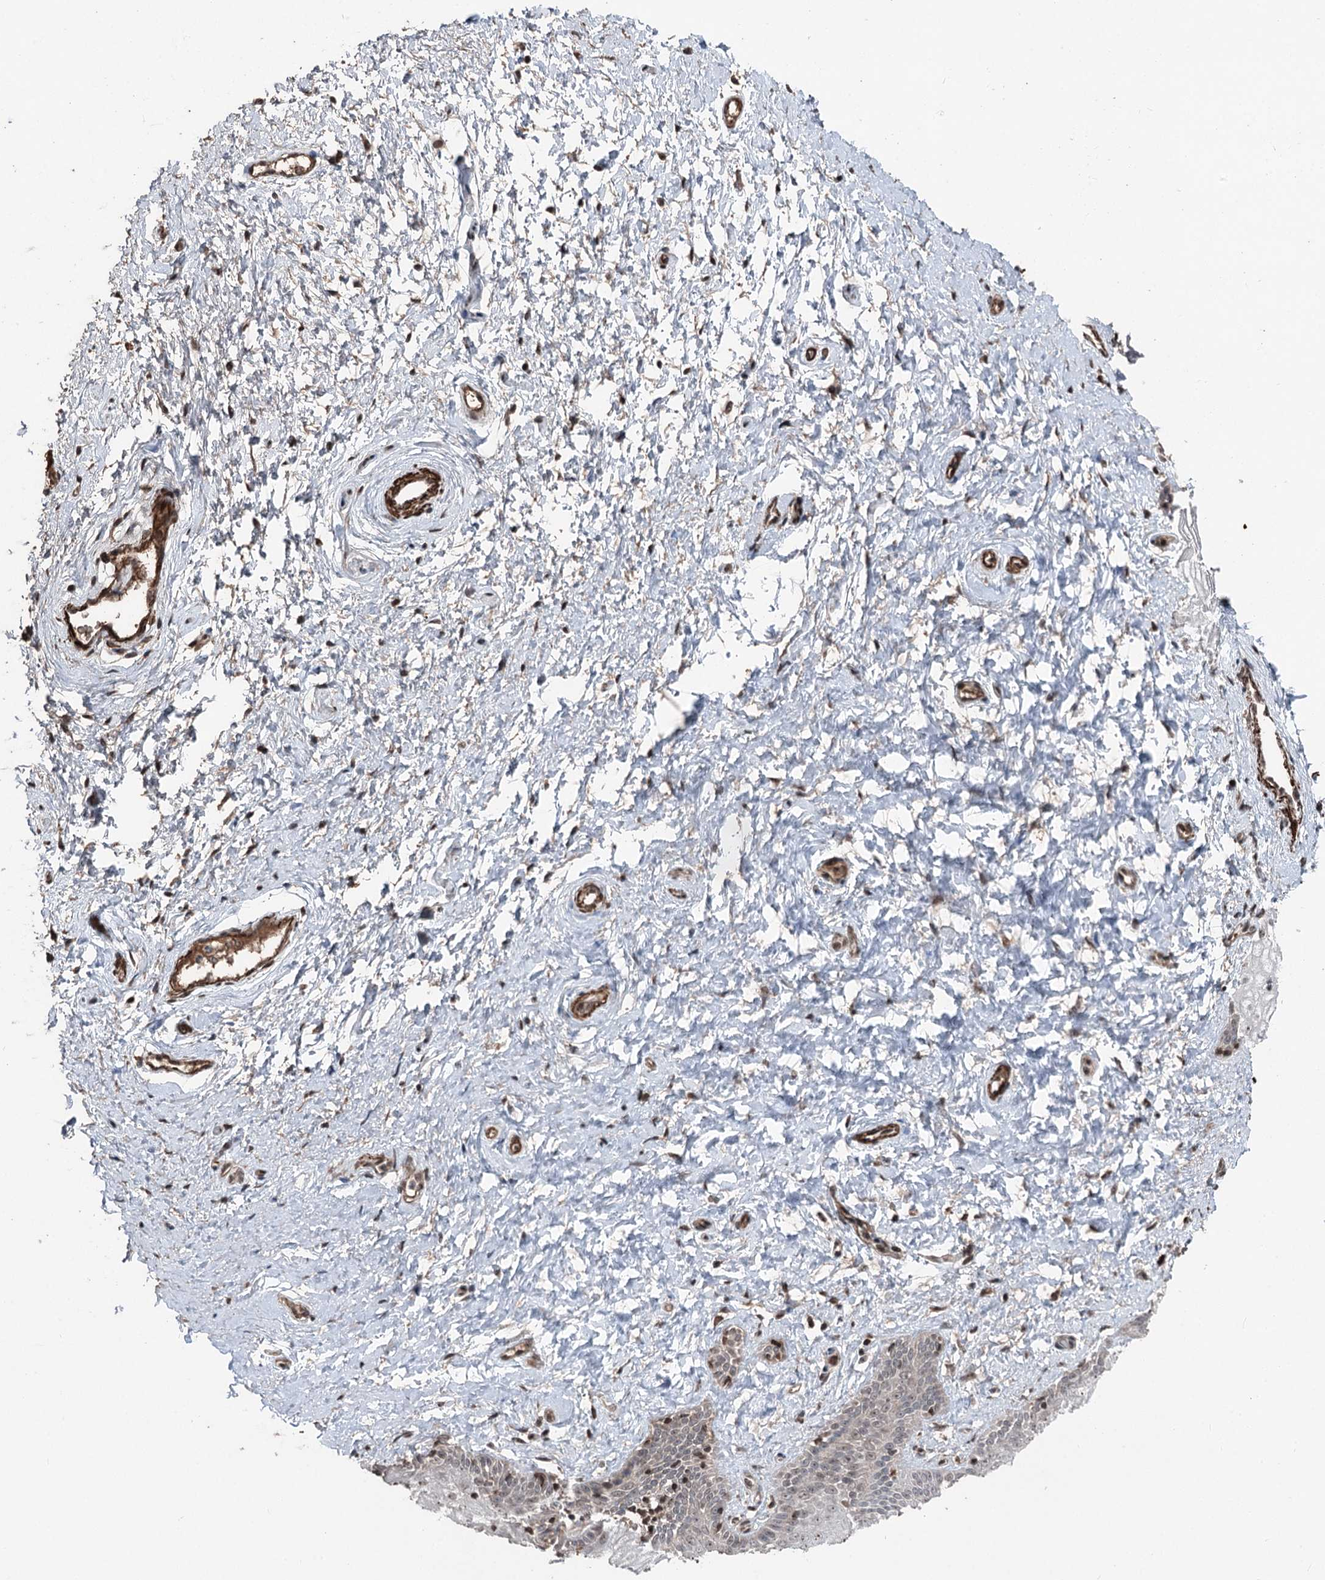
{"staining": {"intensity": "weak", "quantity": "<25%", "location": "nuclear"}, "tissue": "vagina", "cell_type": "Squamous epithelial cells", "image_type": "normal", "snomed": [{"axis": "morphology", "description": "Normal tissue, NOS"}, {"axis": "topography", "description": "Vagina"}, {"axis": "topography", "description": "Cervix"}], "caption": "Immunohistochemistry of normal vagina exhibits no expression in squamous epithelial cells.", "gene": "CCDC82", "patient": {"sex": "female", "age": 40}}